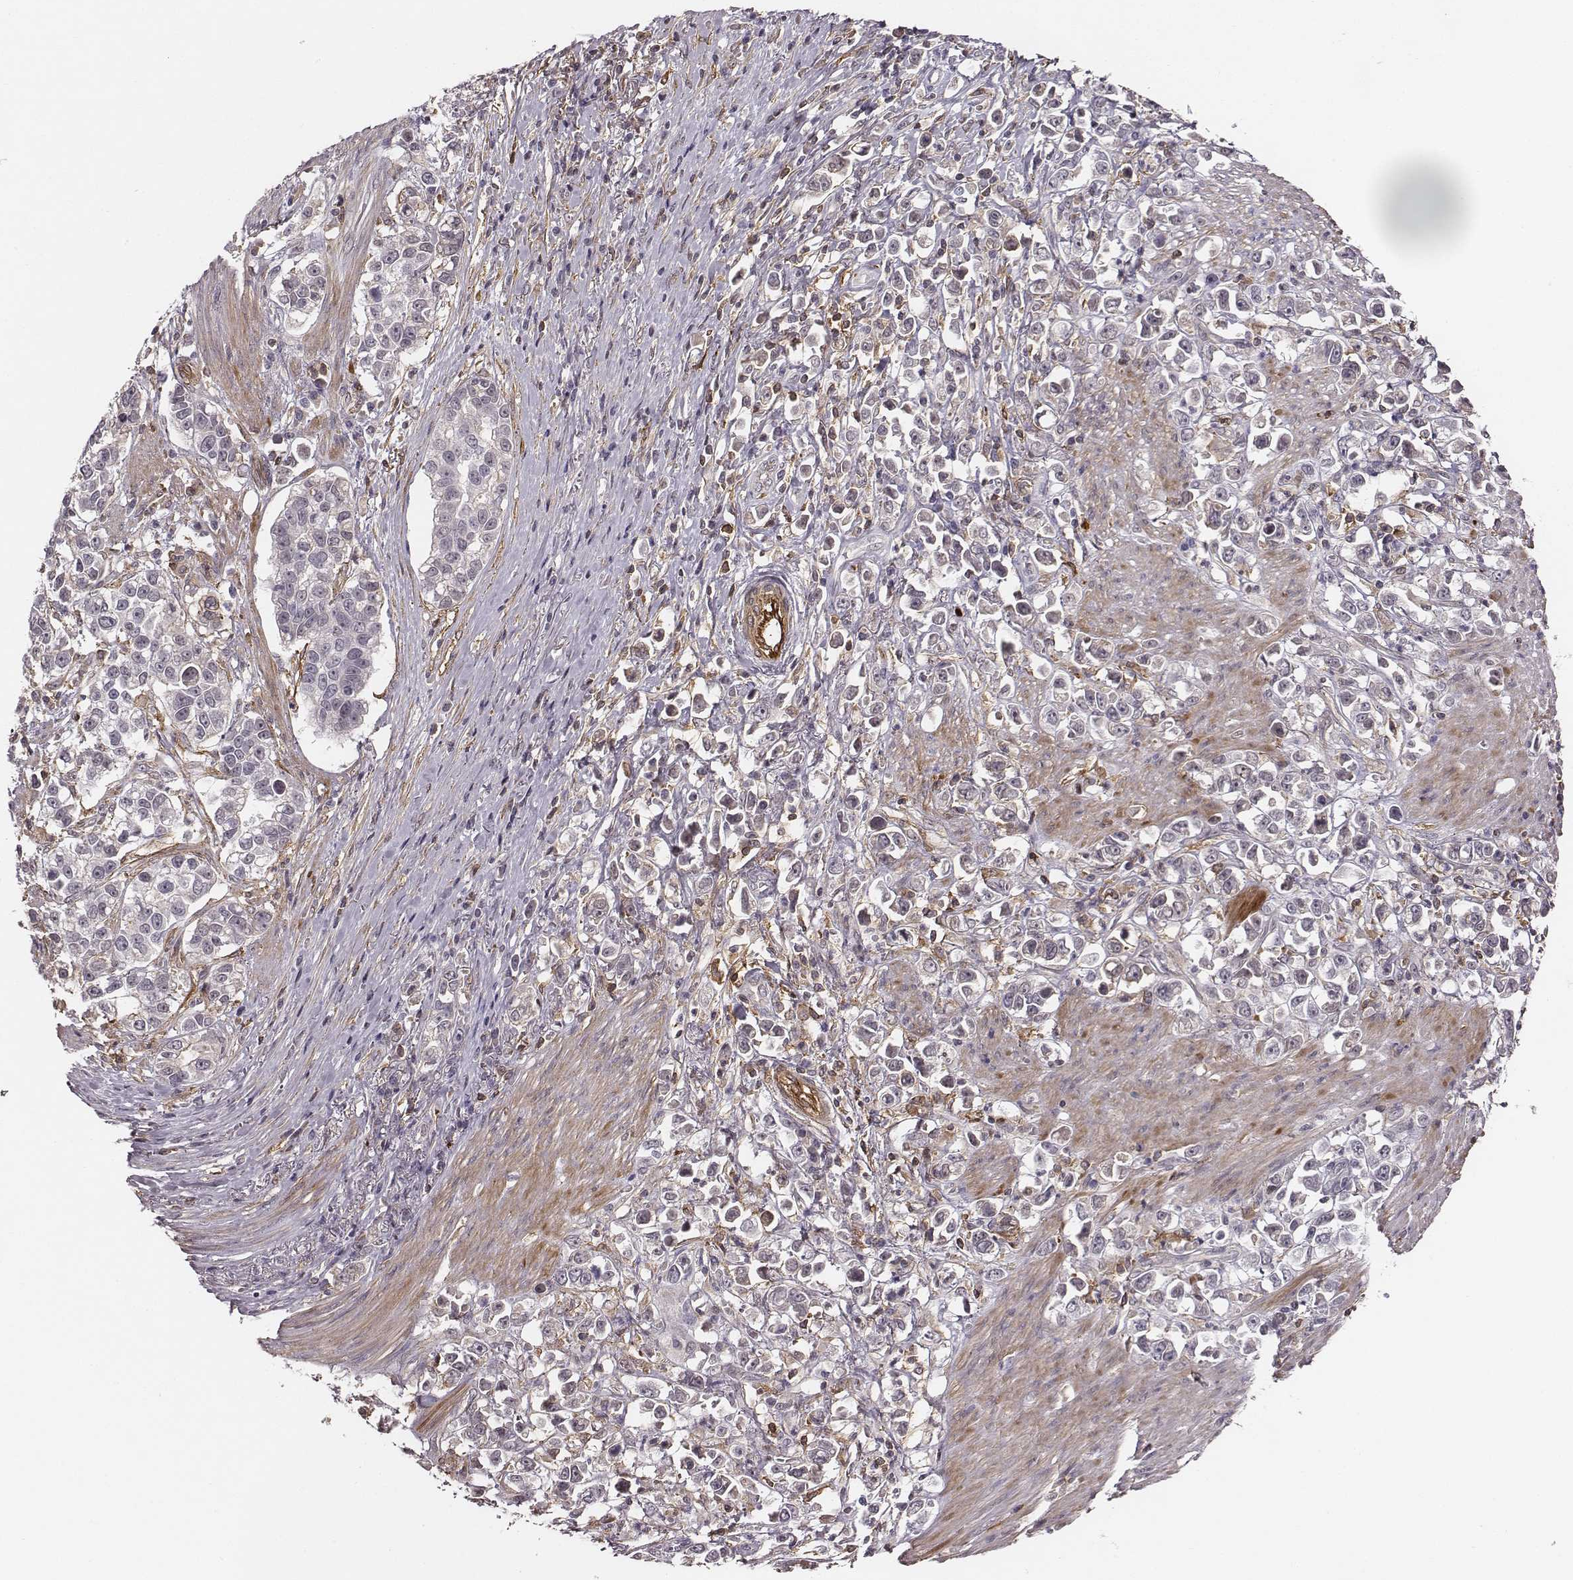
{"staining": {"intensity": "negative", "quantity": "none", "location": "none"}, "tissue": "stomach cancer", "cell_type": "Tumor cells", "image_type": "cancer", "snomed": [{"axis": "morphology", "description": "Adenocarcinoma, NOS"}, {"axis": "topography", "description": "Stomach"}], "caption": "This is an IHC image of human stomach adenocarcinoma. There is no expression in tumor cells.", "gene": "ZYX", "patient": {"sex": "male", "age": 93}}